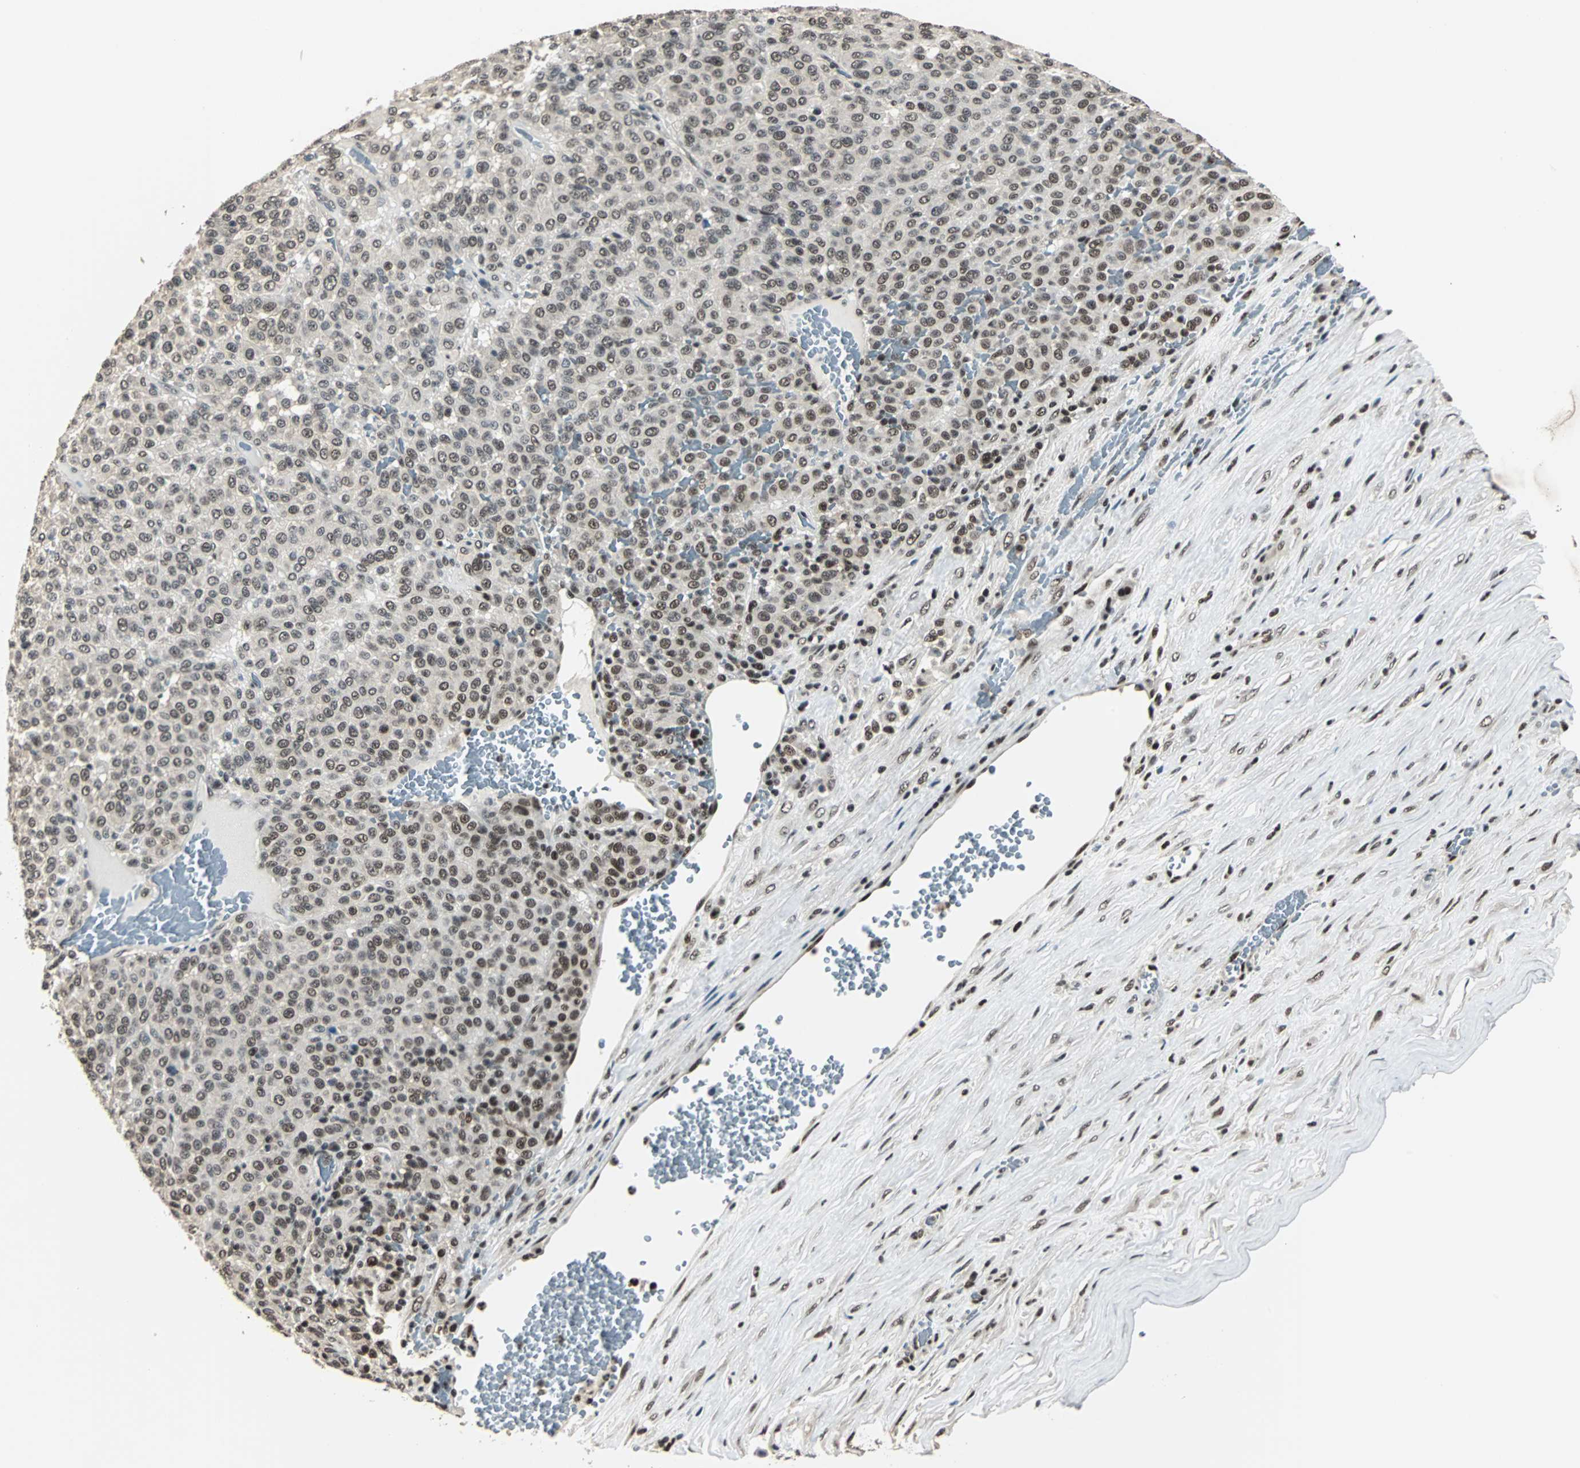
{"staining": {"intensity": "weak", "quantity": ">75%", "location": "nuclear"}, "tissue": "melanoma", "cell_type": "Tumor cells", "image_type": "cancer", "snomed": [{"axis": "morphology", "description": "Malignant melanoma, Metastatic site"}, {"axis": "topography", "description": "Pancreas"}], "caption": "Melanoma was stained to show a protein in brown. There is low levels of weak nuclear expression in about >75% of tumor cells.", "gene": "MKX", "patient": {"sex": "female", "age": 30}}